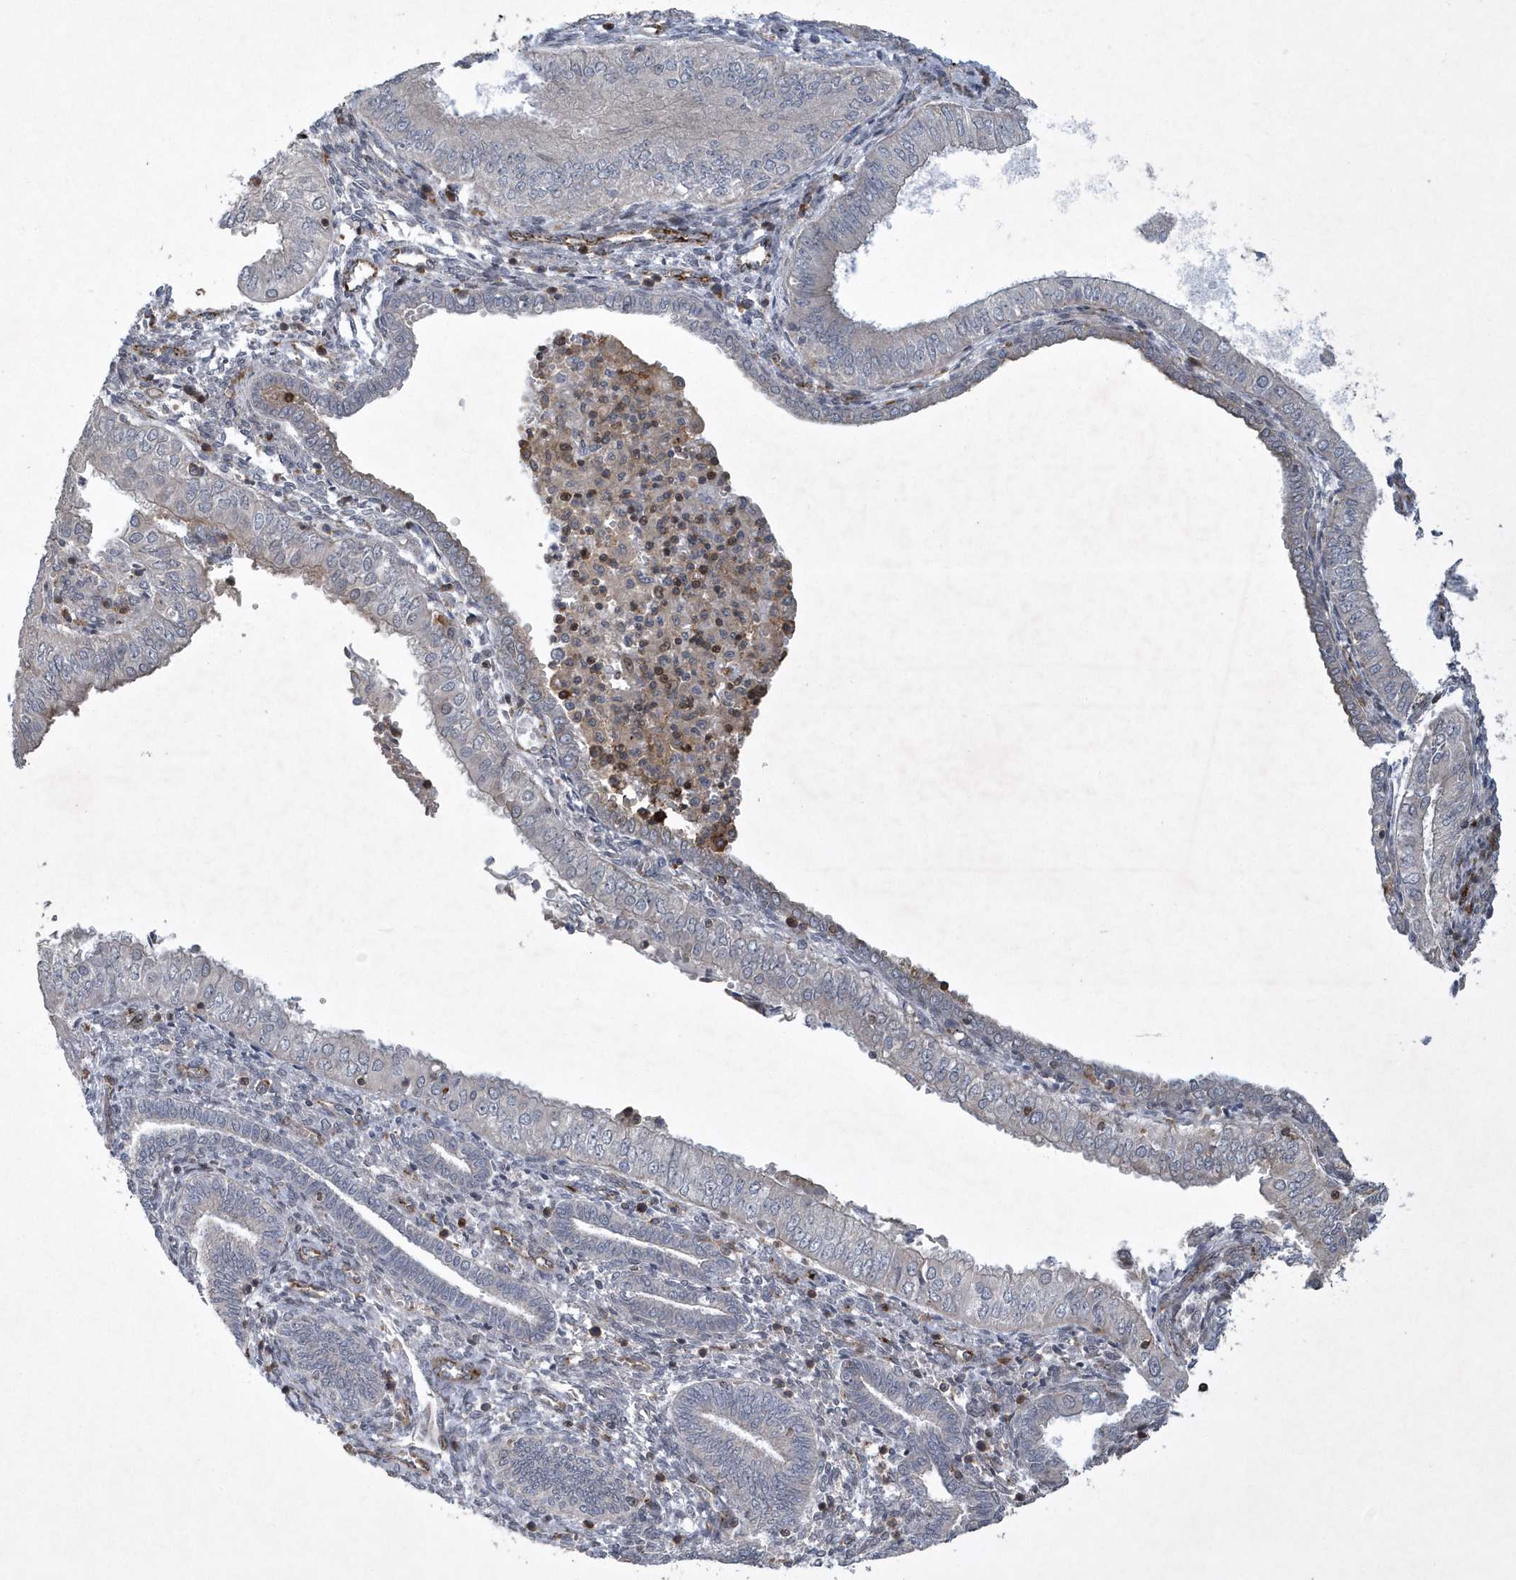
{"staining": {"intensity": "negative", "quantity": "none", "location": "none"}, "tissue": "endometrial cancer", "cell_type": "Tumor cells", "image_type": "cancer", "snomed": [{"axis": "morphology", "description": "Normal tissue, NOS"}, {"axis": "morphology", "description": "Adenocarcinoma, NOS"}, {"axis": "topography", "description": "Endometrium"}], "caption": "High power microscopy image of an IHC micrograph of adenocarcinoma (endometrial), revealing no significant expression in tumor cells.", "gene": "N4BP2", "patient": {"sex": "female", "age": 53}}